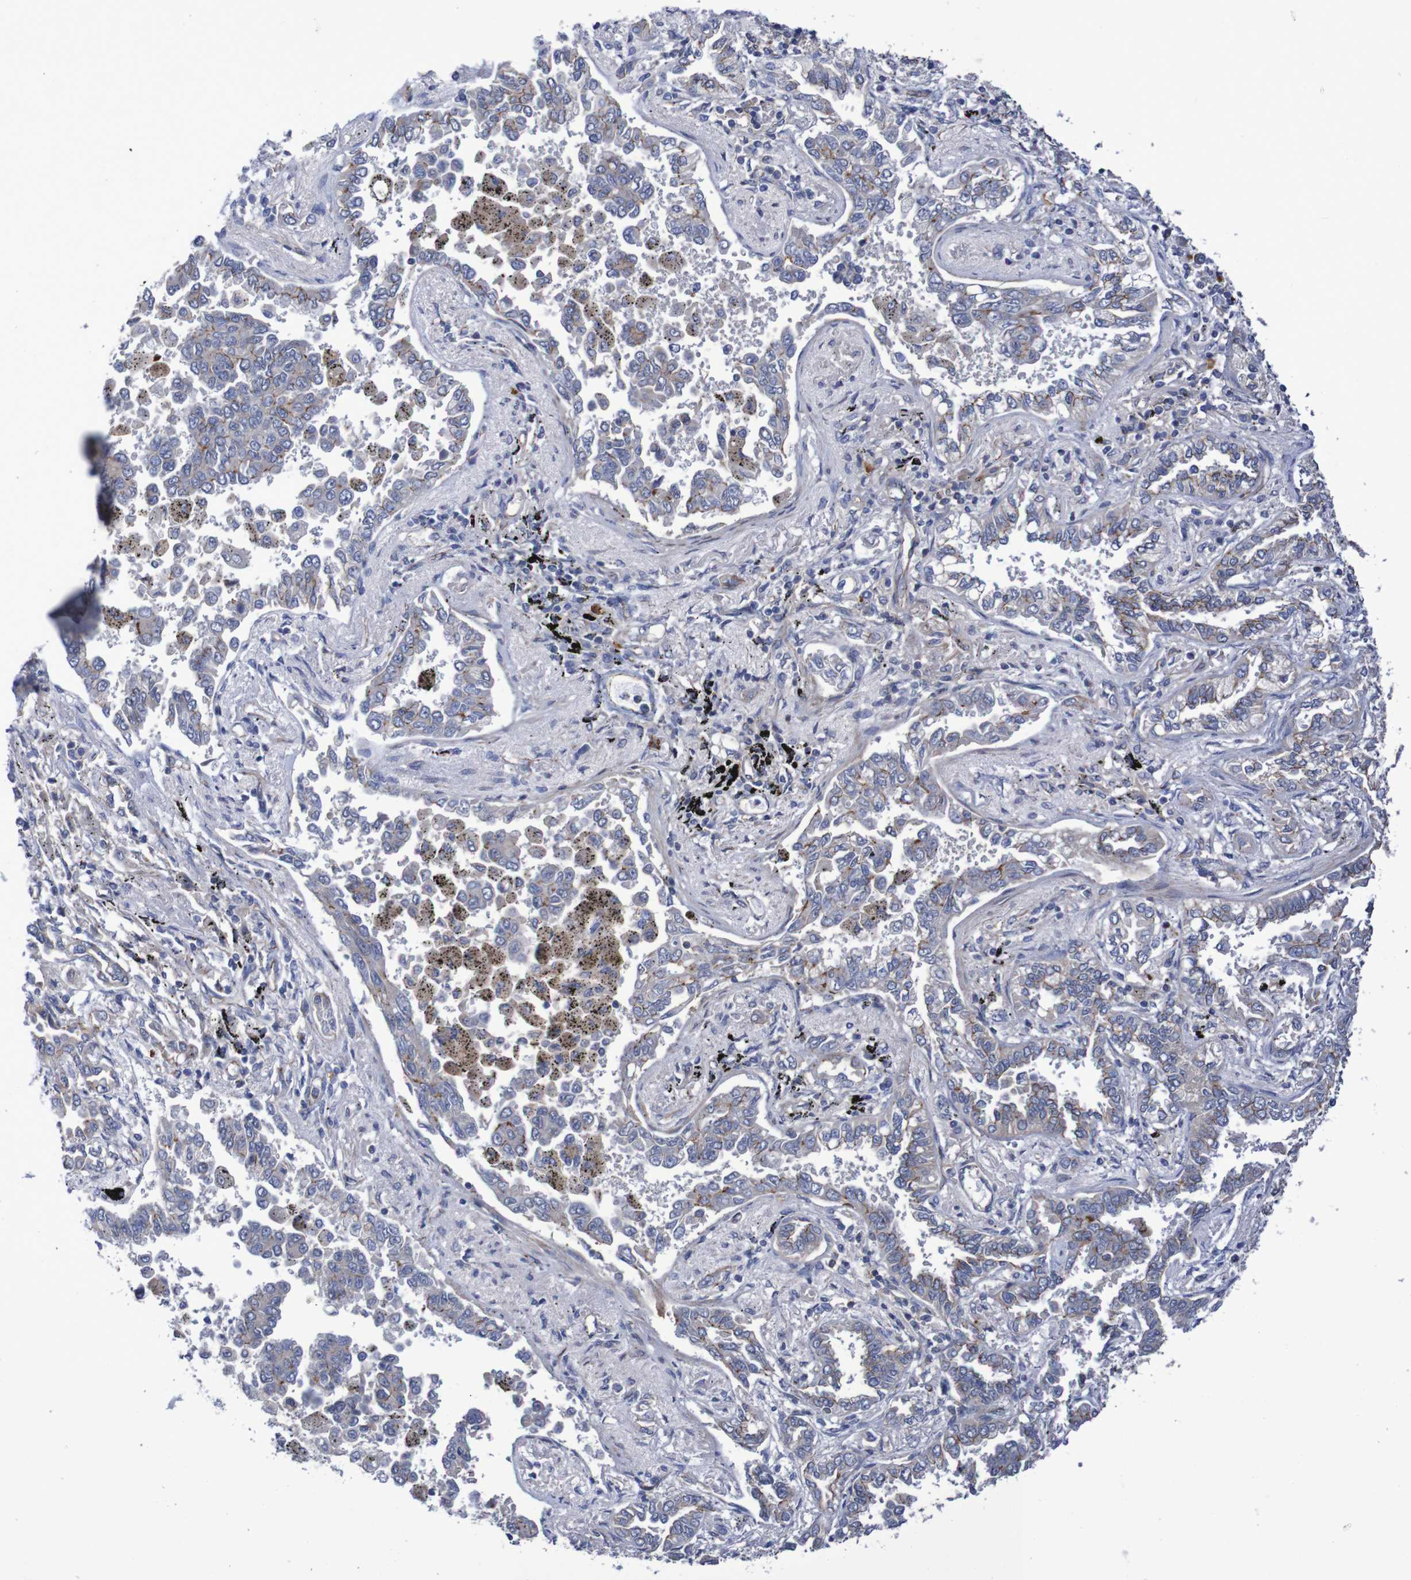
{"staining": {"intensity": "moderate", "quantity": "<25%", "location": "cytoplasmic/membranous"}, "tissue": "lung cancer", "cell_type": "Tumor cells", "image_type": "cancer", "snomed": [{"axis": "morphology", "description": "Normal tissue, NOS"}, {"axis": "morphology", "description": "Adenocarcinoma, NOS"}, {"axis": "topography", "description": "Lung"}], "caption": "High-magnification brightfield microscopy of lung cancer (adenocarcinoma) stained with DAB (brown) and counterstained with hematoxylin (blue). tumor cells exhibit moderate cytoplasmic/membranous staining is identified in about<25% of cells. (DAB IHC, brown staining for protein, blue staining for nuclei).", "gene": "NECTIN2", "patient": {"sex": "male", "age": 59}}